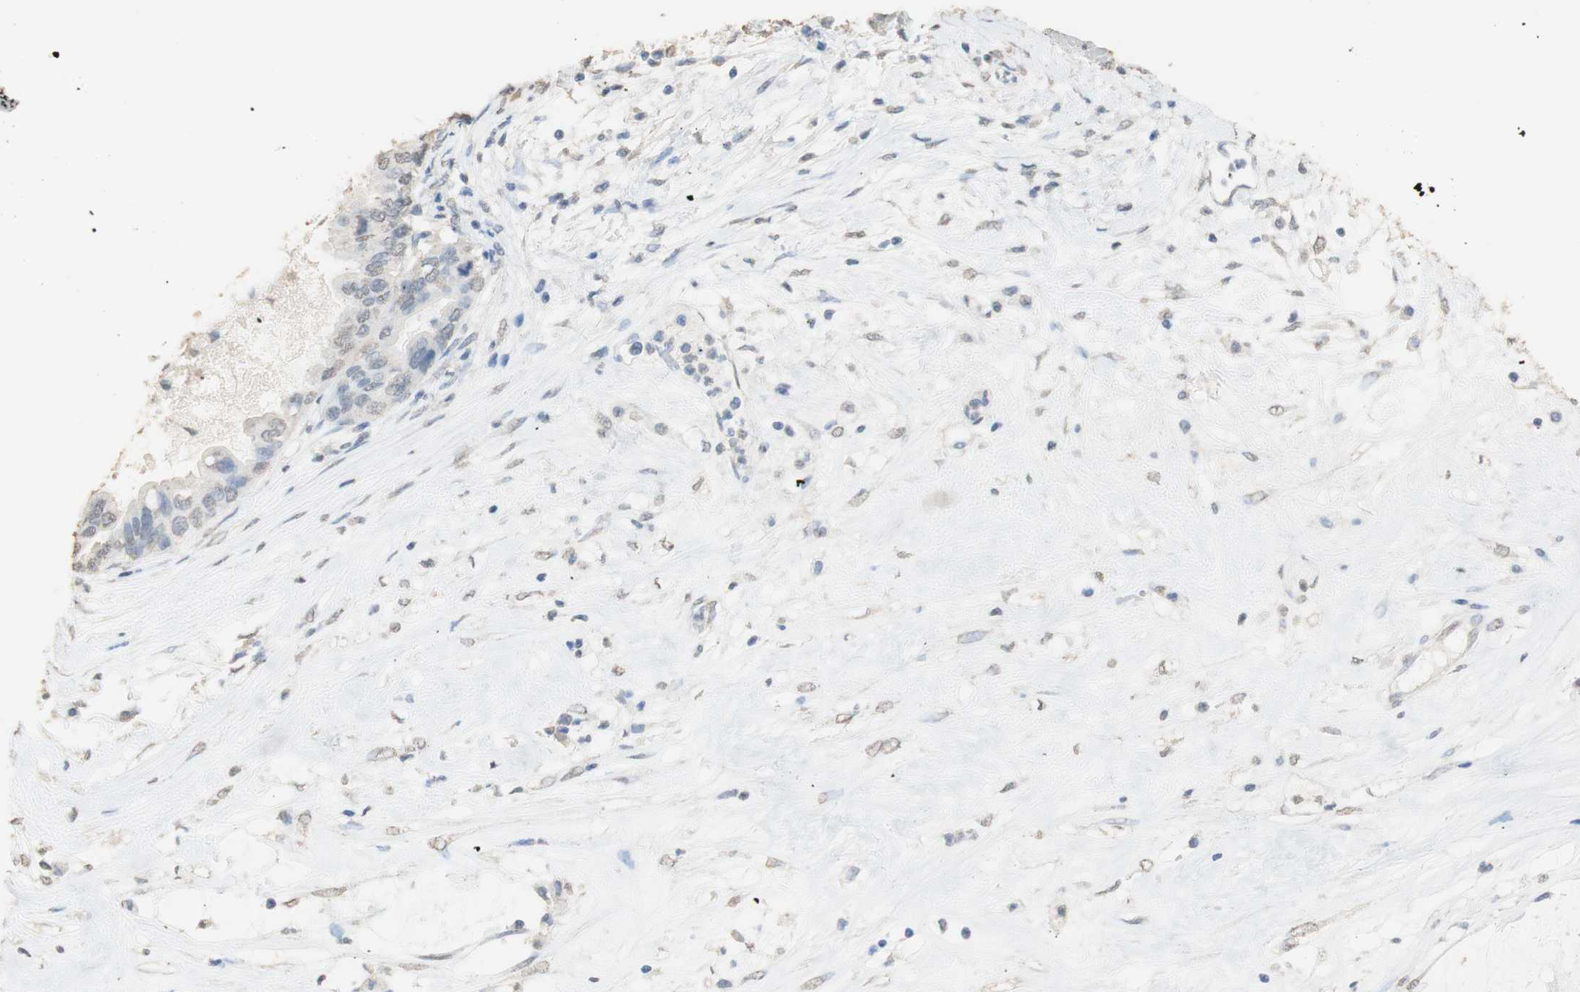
{"staining": {"intensity": "moderate", "quantity": "<25%", "location": "cytoplasmic/membranous"}, "tissue": "ovarian cancer", "cell_type": "Tumor cells", "image_type": "cancer", "snomed": [{"axis": "morphology", "description": "Cystadenocarcinoma, mucinous, NOS"}, {"axis": "topography", "description": "Ovary"}], "caption": "This image shows mucinous cystadenocarcinoma (ovarian) stained with immunohistochemistry to label a protein in brown. The cytoplasmic/membranous of tumor cells show moderate positivity for the protein. Nuclei are counter-stained blue.", "gene": "L1CAM", "patient": {"sex": "female", "age": 80}}